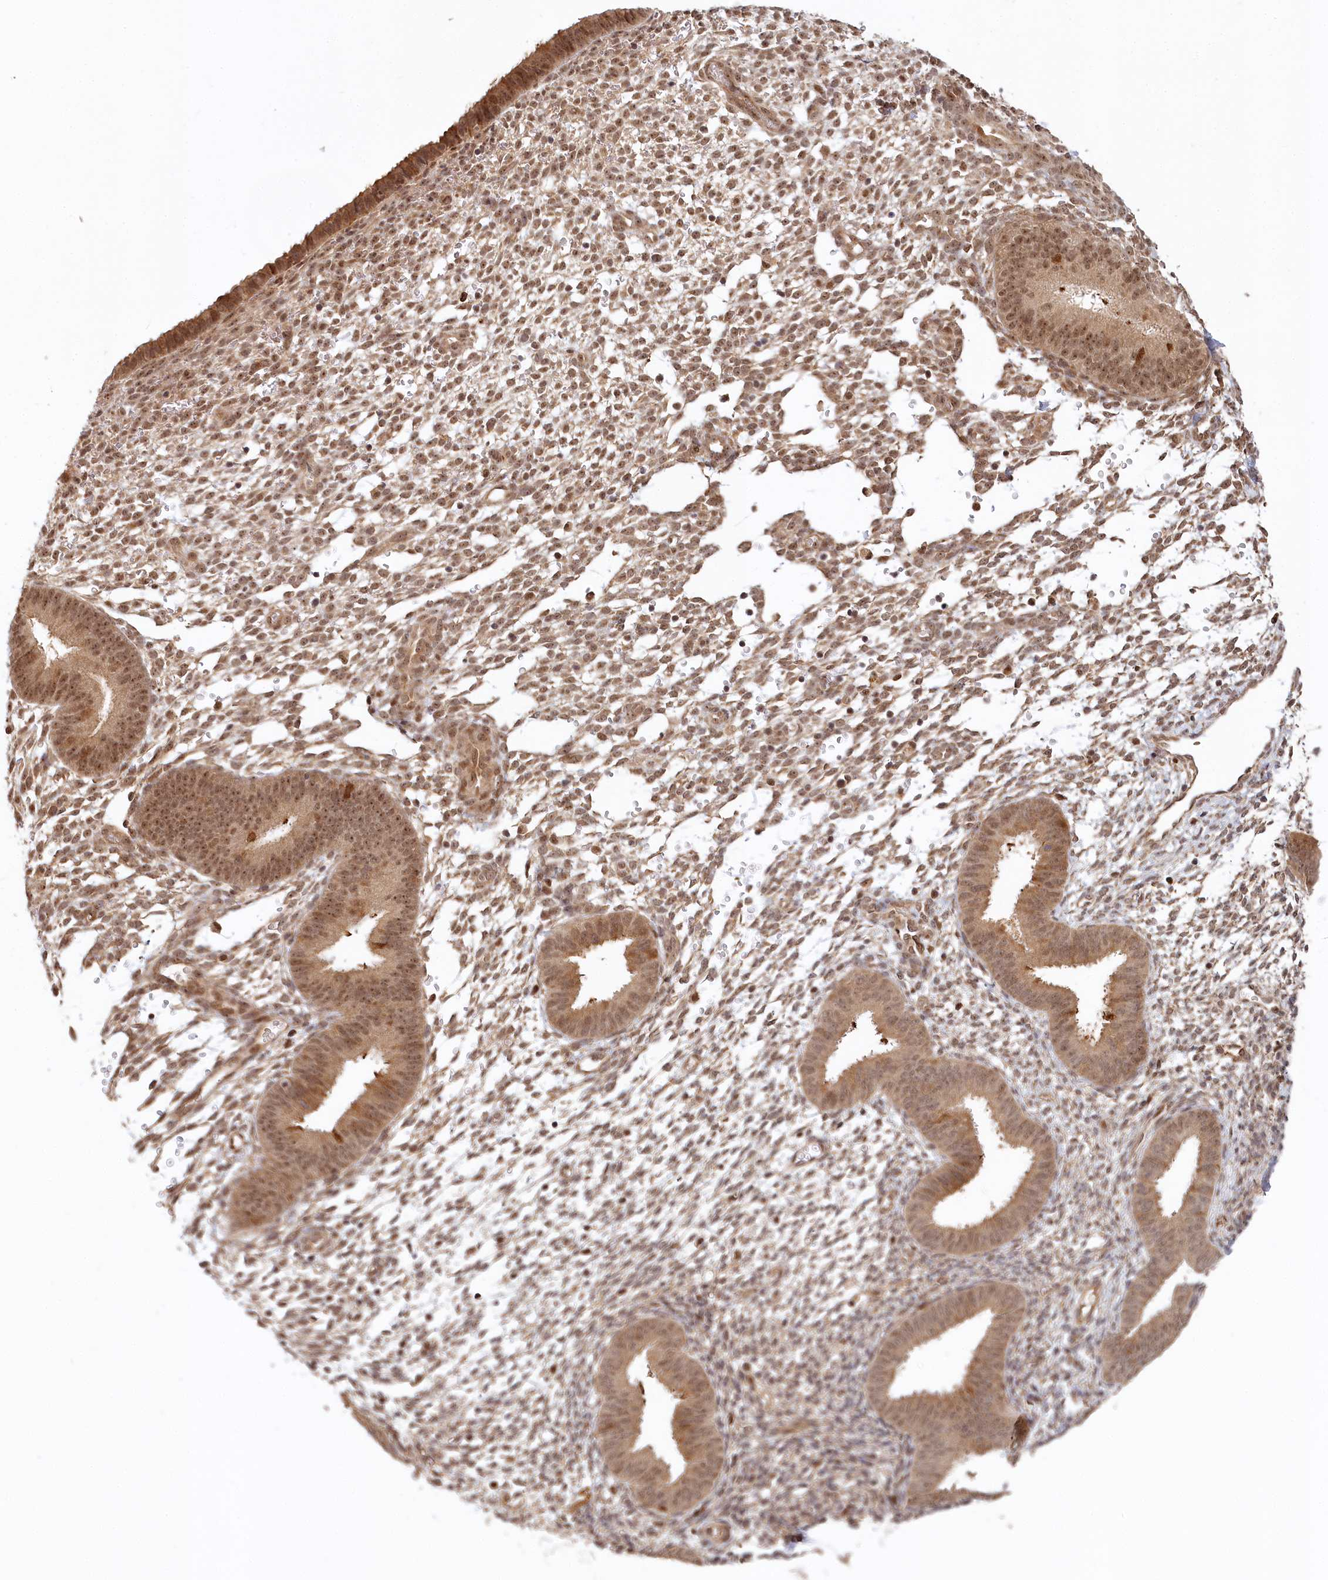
{"staining": {"intensity": "moderate", "quantity": ">75%", "location": "nuclear"}, "tissue": "endometrium", "cell_type": "Cells in endometrial stroma", "image_type": "normal", "snomed": [{"axis": "morphology", "description": "Normal tissue, NOS"}, {"axis": "topography", "description": "Uterus"}, {"axis": "topography", "description": "Endometrium"}], "caption": "Approximately >75% of cells in endometrial stroma in normal endometrium reveal moderate nuclear protein staining as visualized by brown immunohistochemical staining.", "gene": "WAPL", "patient": {"sex": "female", "age": 48}}